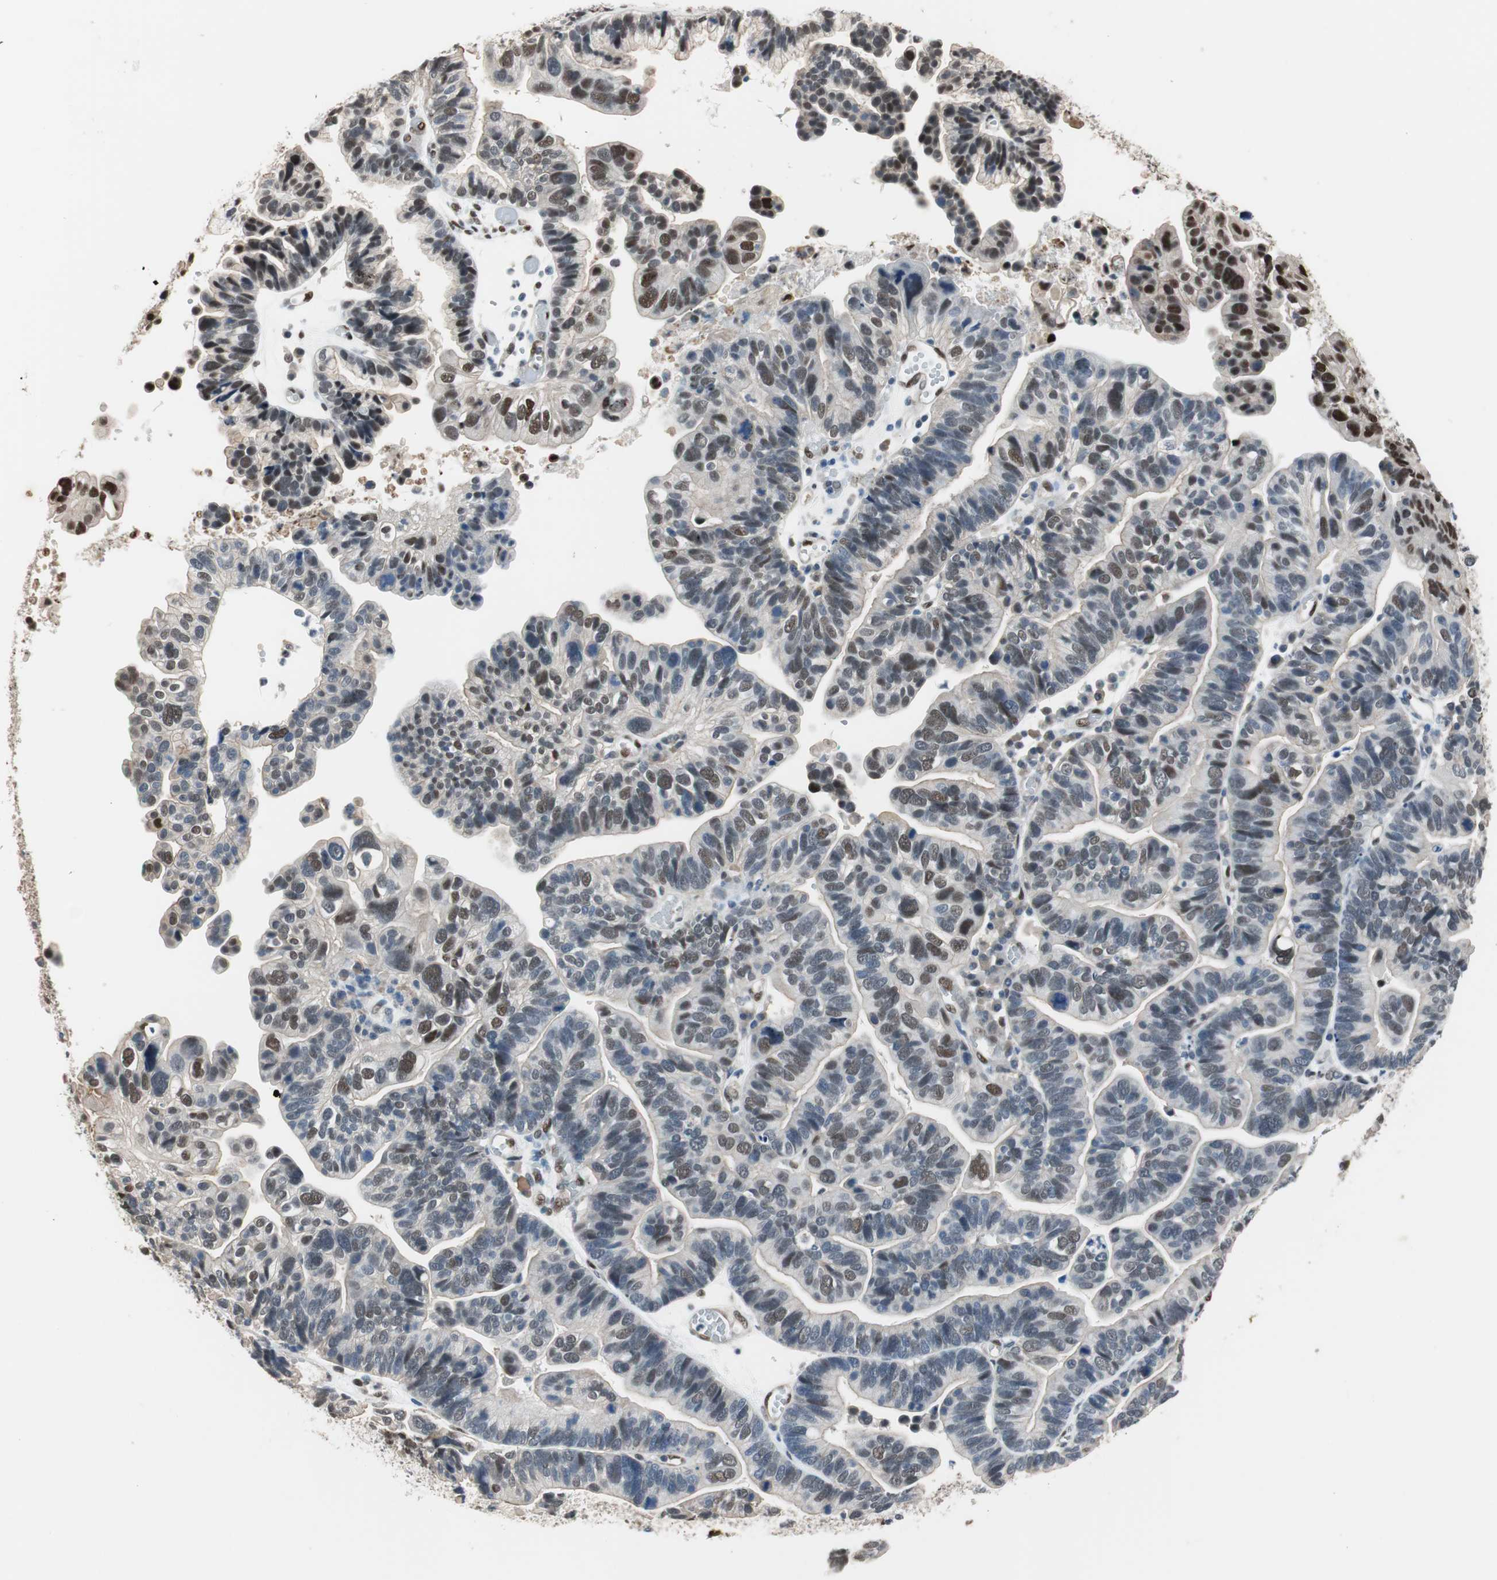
{"staining": {"intensity": "weak", "quantity": "25%-75%", "location": "cytoplasmic/membranous,nuclear"}, "tissue": "ovarian cancer", "cell_type": "Tumor cells", "image_type": "cancer", "snomed": [{"axis": "morphology", "description": "Cystadenocarcinoma, serous, NOS"}, {"axis": "topography", "description": "Ovary"}], "caption": "IHC image of ovarian cancer stained for a protein (brown), which shows low levels of weak cytoplasmic/membranous and nuclear positivity in approximately 25%-75% of tumor cells.", "gene": "PML", "patient": {"sex": "female", "age": 56}}